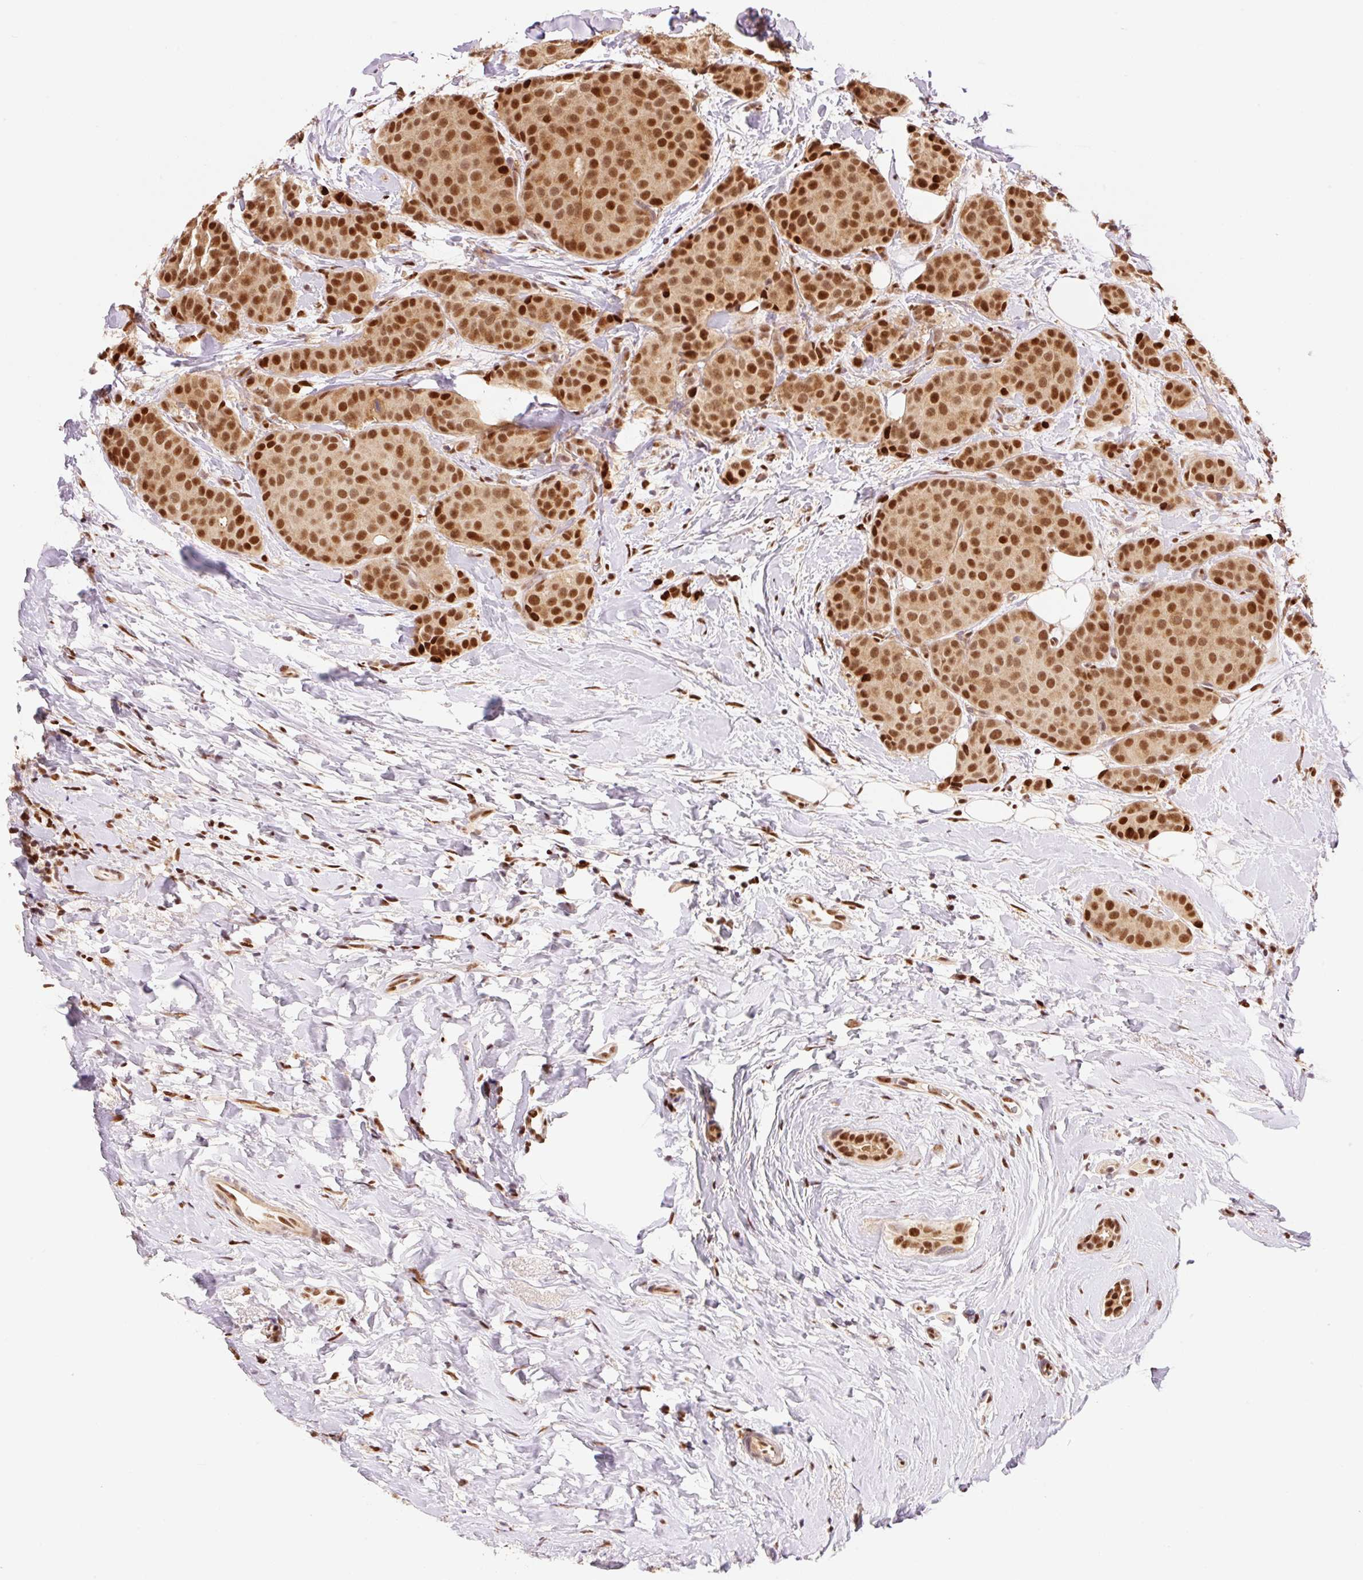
{"staining": {"intensity": "strong", "quantity": ">75%", "location": "nuclear"}, "tissue": "breast cancer", "cell_type": "Tumor cells", "image_type": "cancer", "snomed": [{"axis": "morphology", "description": "Duct carcinoma"}, {"axis": "topography", "description": "Breast"}], "caption": "Strong nuclear expression is present in approximately >75% of tumor cells in intraductal carcinoma (breast). The staining was performed using DAB to visualize the protein expression in brown, while the nuclei were stained in blue with hematoxylin (Magnification: 20x).", "gene": "GPR139", "patient": {"sex": "female", "age": 70}}